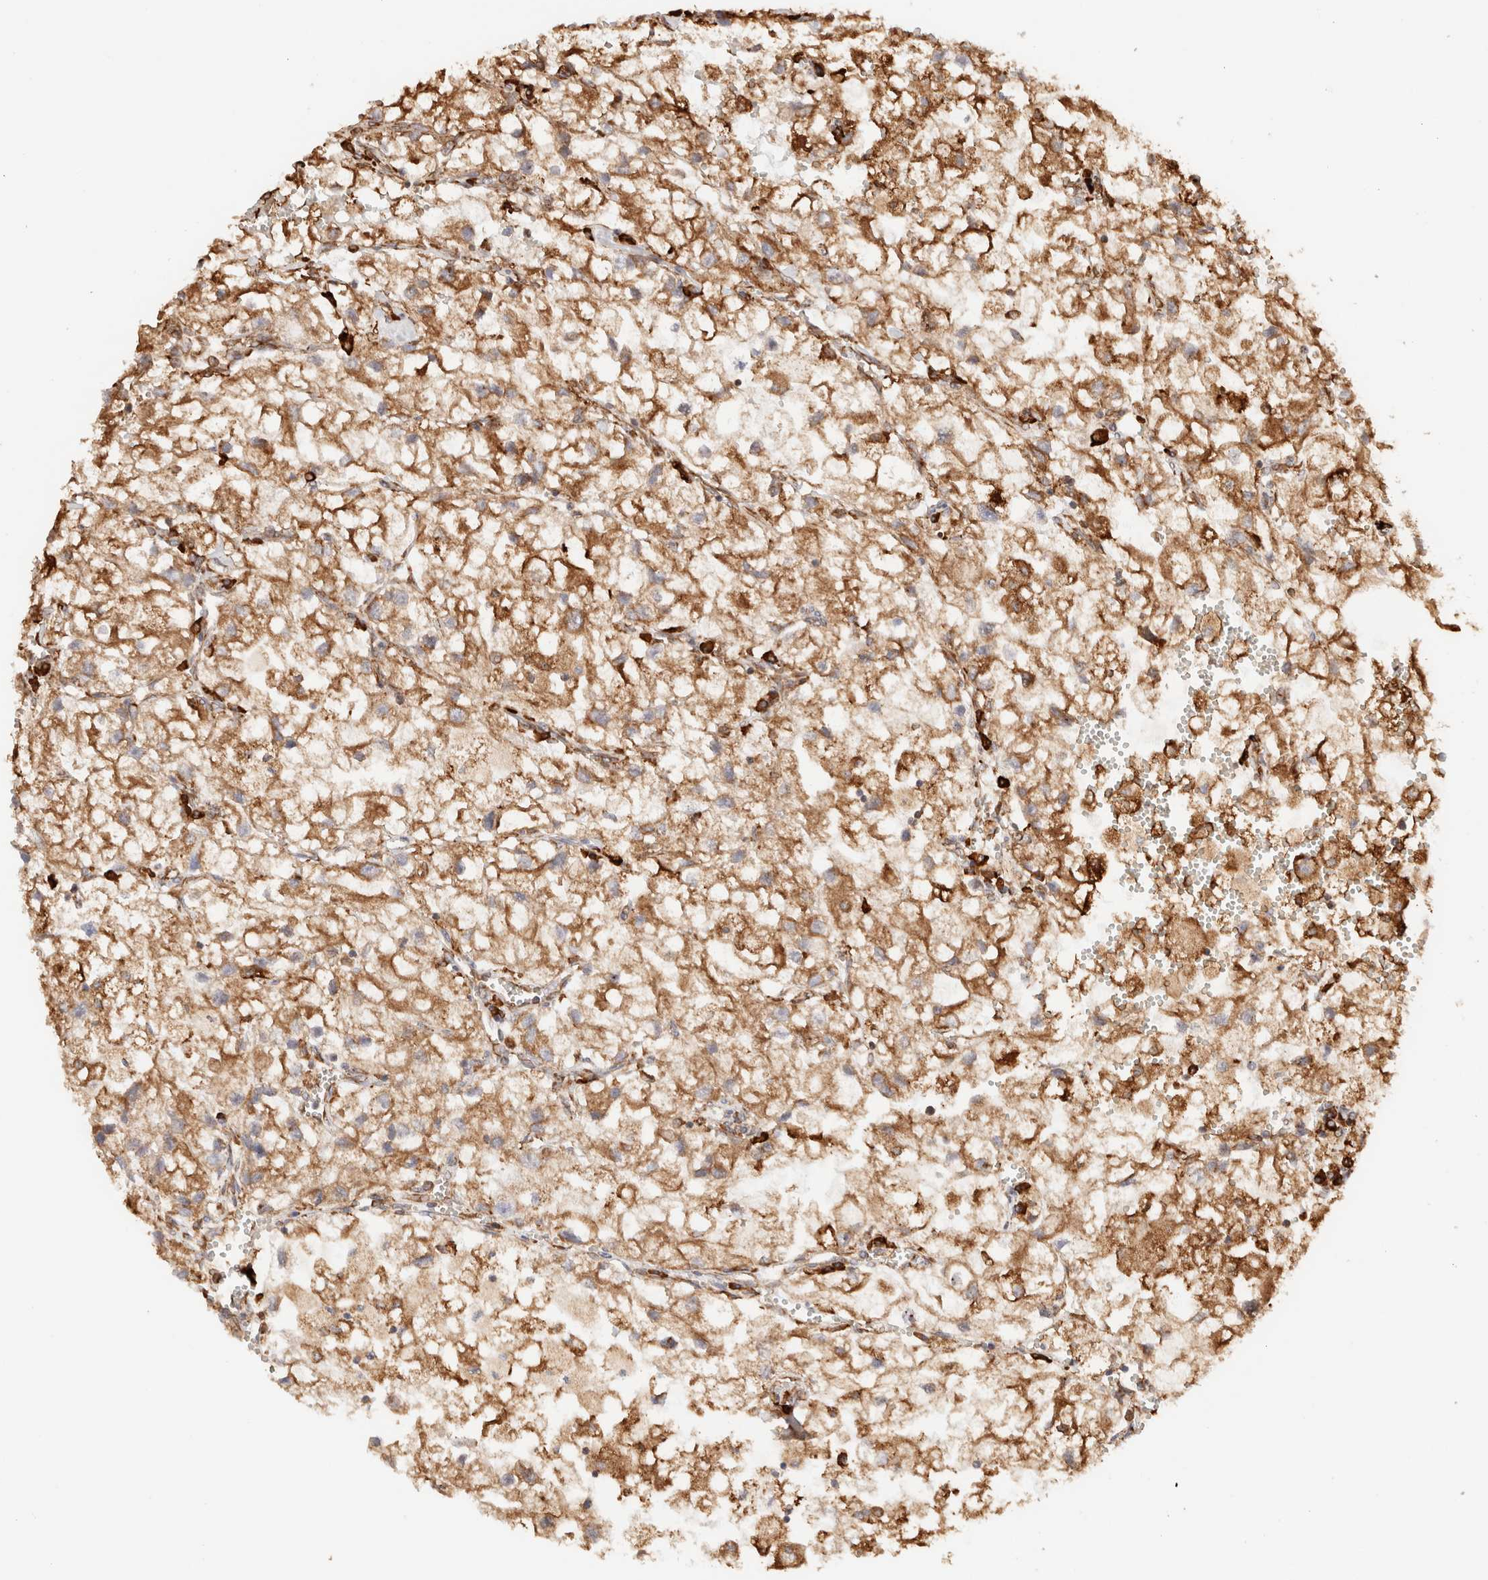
{"staining": {"intensity": "moderate", "quantity": ">75%", "location": "cytoplasmic/membranous"}, "tissue": "renal cancer", "cell_type": "Tumor cells", "image_type": "cancer", "snomed": [{"axis": "morphology", "description": "Adenocarcinoma, NOS"}, {"axis": "topography", "description": "Kidney"}], "caption": "An image of renal adenocarcinoma stained for a protein displays moderate cytoplasmic/membranous brown staining in tumor cells.", "gene": "FER", "patient": {"sex": "female", "age": 70}}